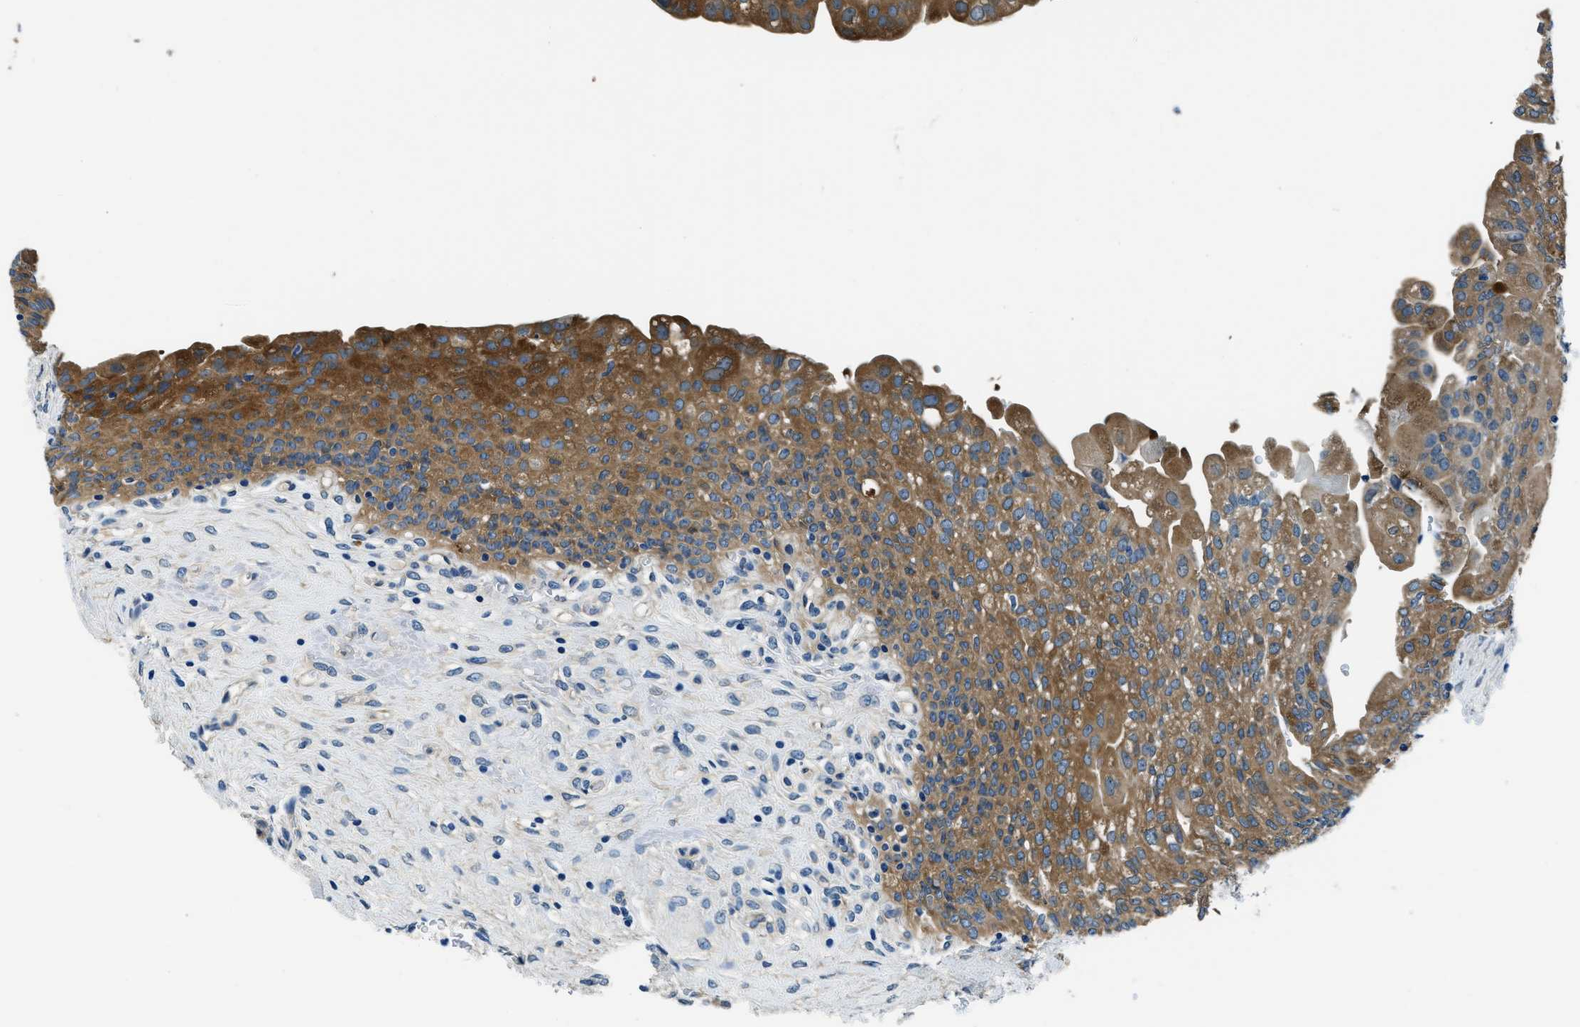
{"staining": {"intensity": "strong", "quantity": ">75%", "location": "cytoplasmic/membranous"}, "tissue": "urinary bladder", "cell_type": "Urothelial cells", "image_type": "normal", "snomed": [{"axis": "morphology", "description": "Urothelial carcinoma, High grade"}, {"axis": "topography", "description": "Urinary bladder"}], "caption": "This photomicrograph demonstrates immunohistochemistry (IHC) staining of benign urinary bladder, with high strong cytoplasmic/membranous expression in about >75% of urothelial cells.", "gene": "TWF1", "patient": {"sex": "male", "age": 46}}